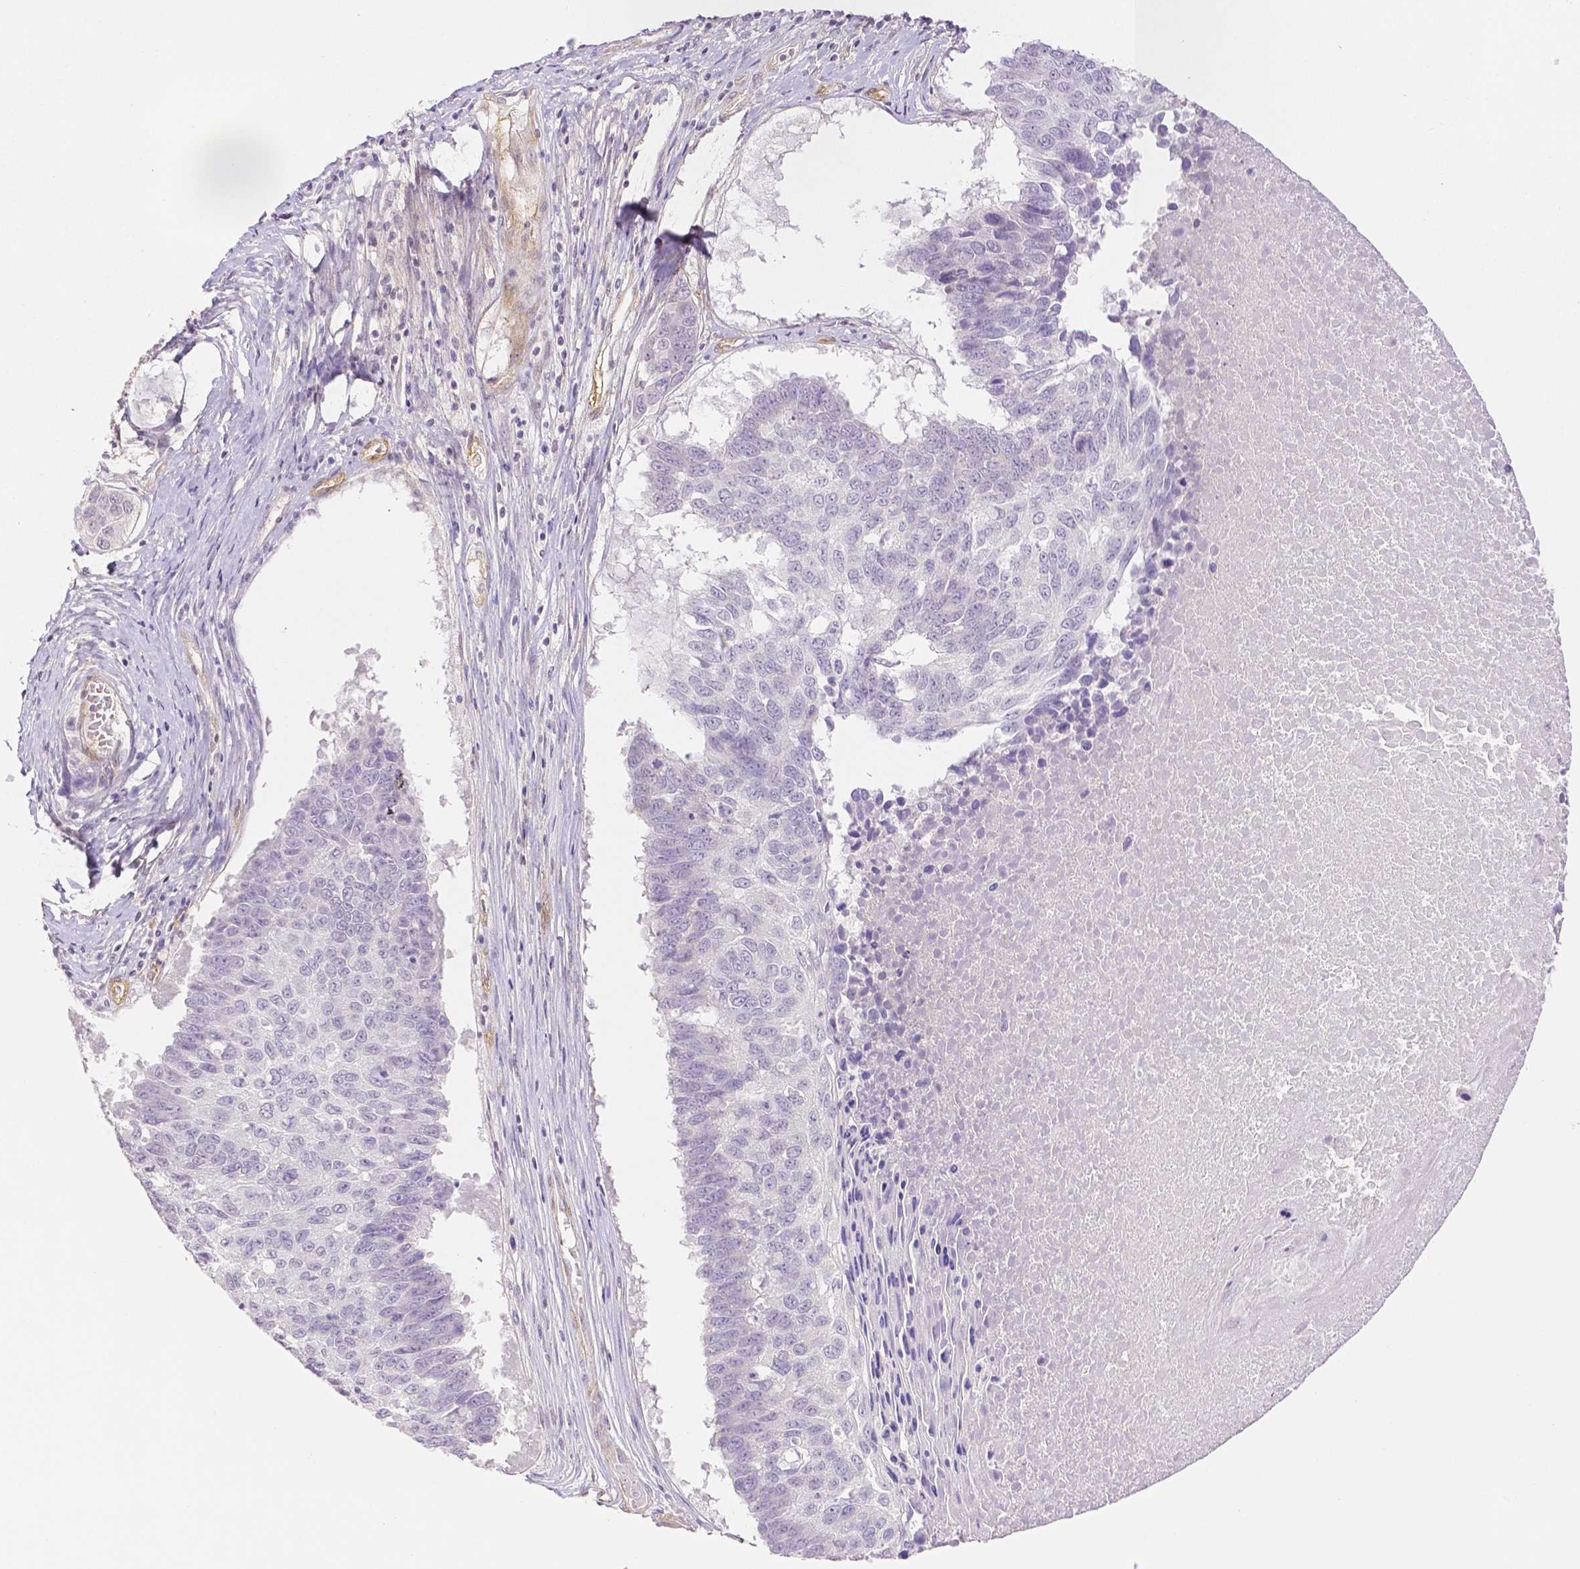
{"staining": {"intensity": "negative", "quantity": "none", "location": "none"}, "tissue": "lung cancer", "cell_type": "Tumor cells", "image_type": "cancer", "snomed": [{"axis": "morphology", "description": "Squamous cell carcinoma, NOS"}, {"axis": "topography", "description": "Lung"}], "caption": "Tumor cells show no significant positivity in squamous cell carcinoma (lung).", "gene": "THY1", "patient": {"sex": "male", "age": 73}}